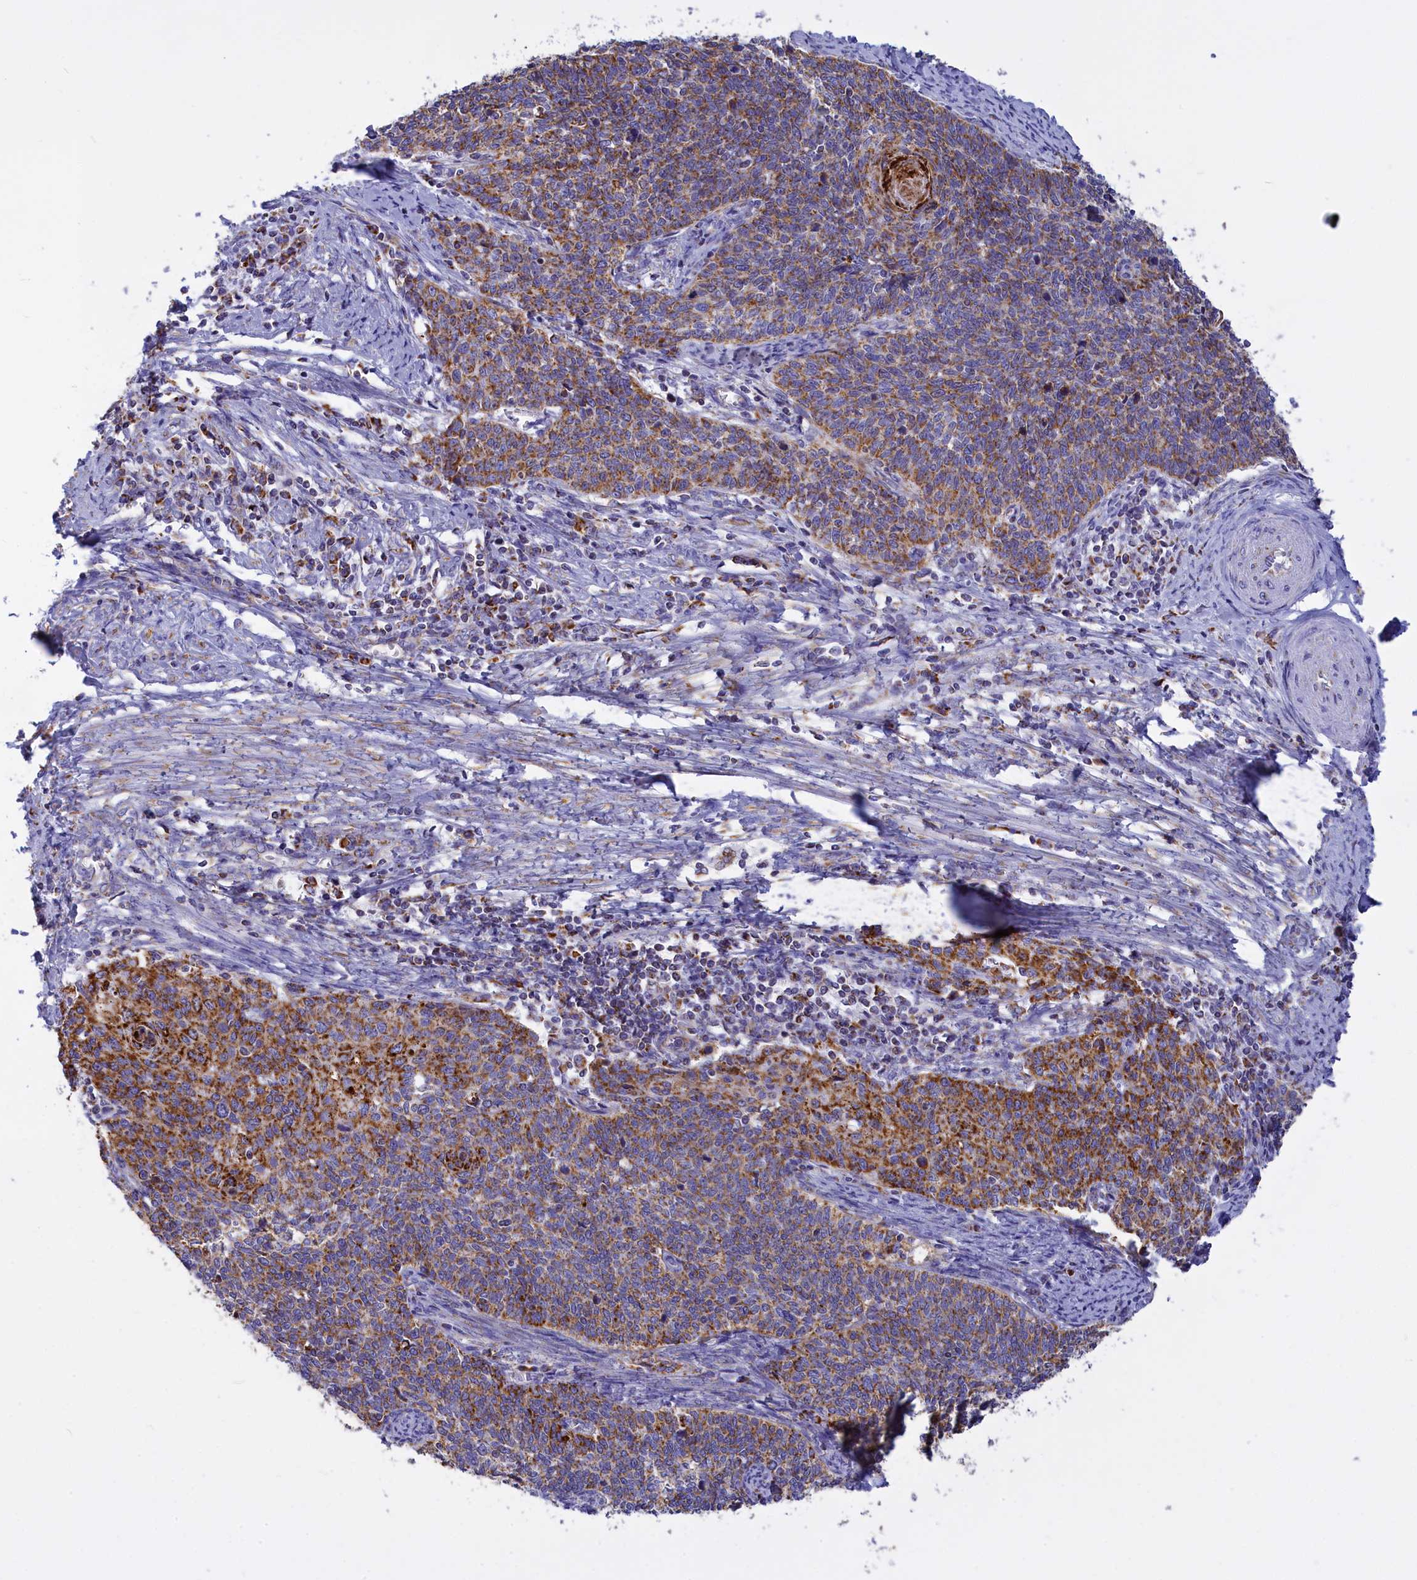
{"staining": {"intensity": "moderate", "quantity": ">75%", "location": "cytoplasmic/membranous"}, "tissue": "cervical cancer", "cell_type": "Tumor cells", "image_type": "cancer", "snomed": [{"axis": "morphology", "description": "Squamous cell carcinoma, NOS"}, {"axis": "topography", "description": "Cervix"}], "caption": "A high-resolution image shows immunohistochemistry staining of squamous cell carcinoma (cervical), which demonstrates moderate cytoplasmic/membranous positivity in about >75% of tumor cells.", "gene": "VDAC2", "patient": {"sex": "female", "age": 39}}